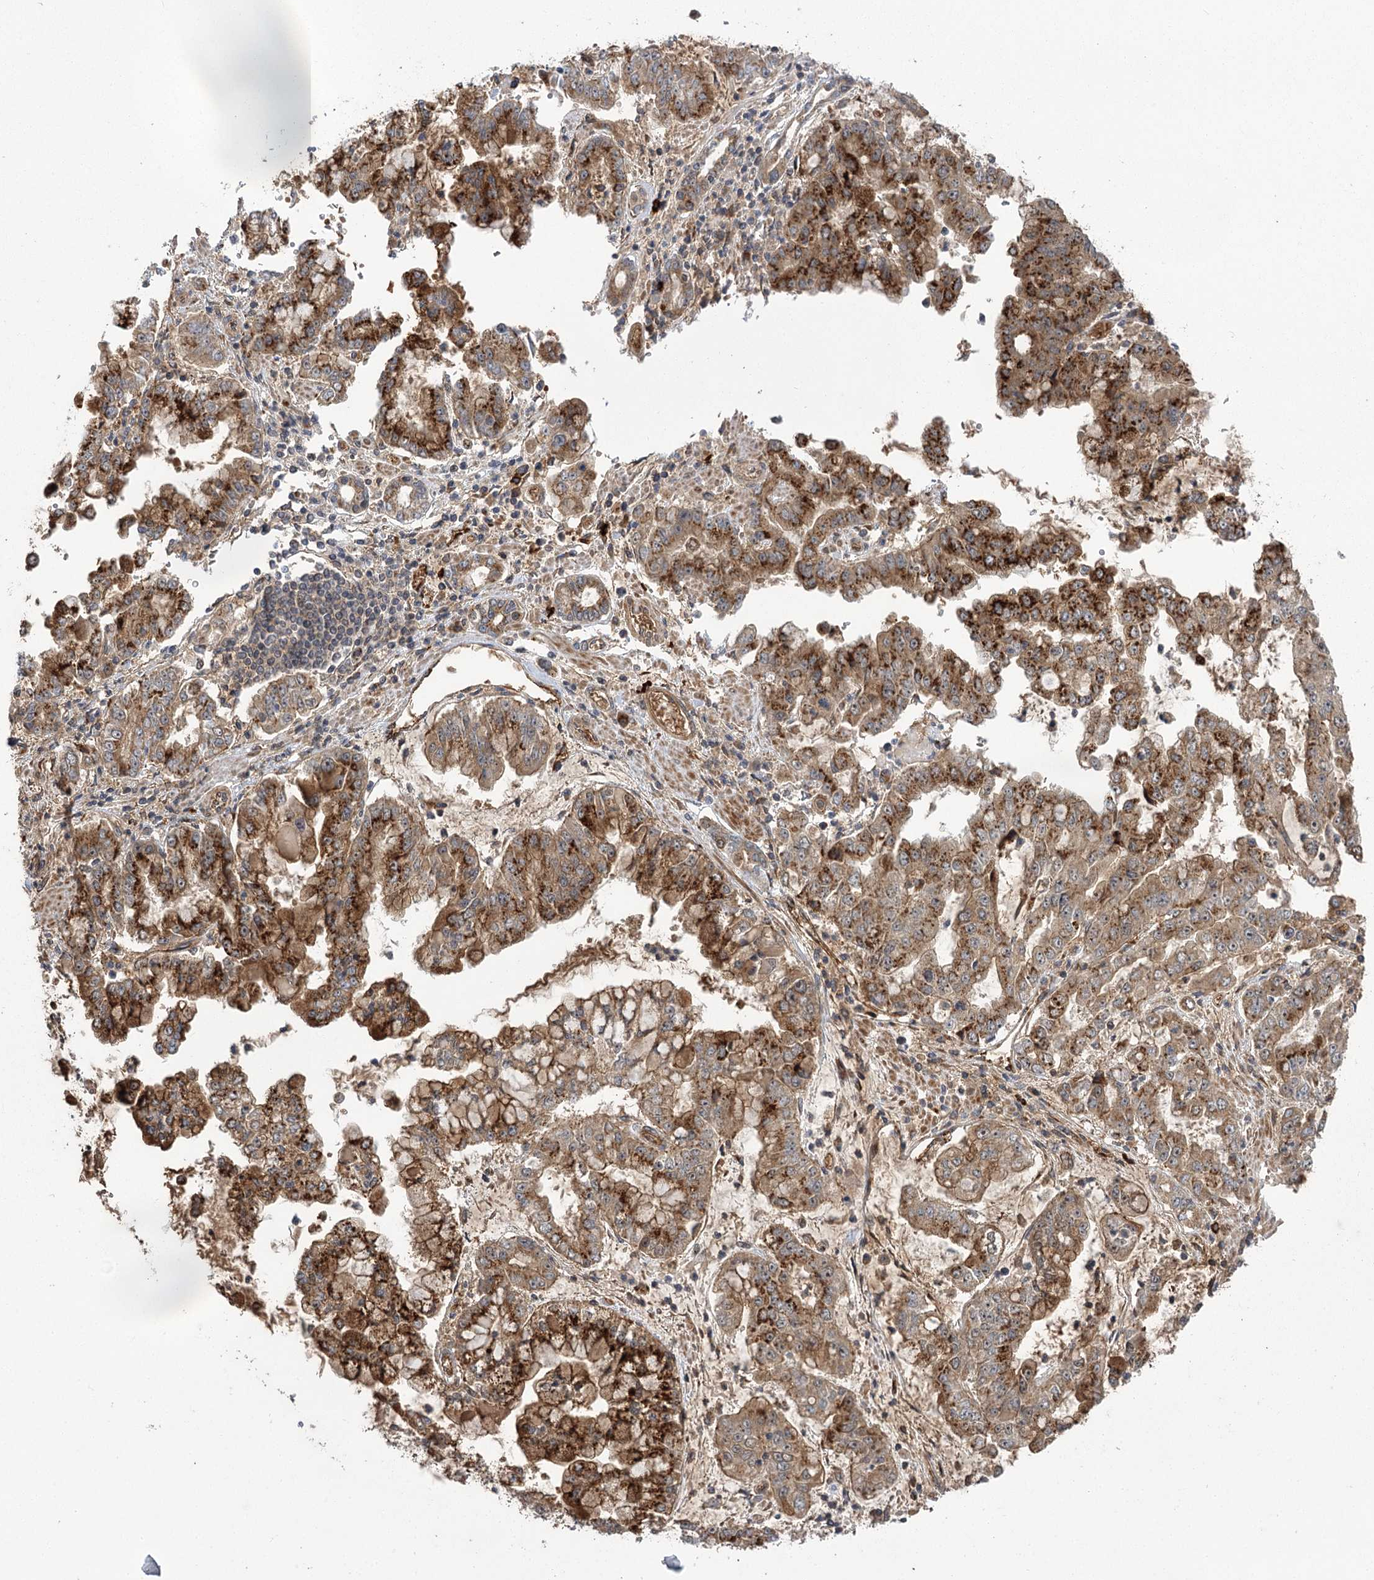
{"staining": {"intensity": "strong", "quantity": ">75%", "location": "cytoplasmic/membranous"}, "tissue": "stomach cancer", "cell_type": "Tumor cells", "image_type": "cancer", "snomed": [{"axis": "morphology", "description": "Adenocarcinoma, NOS"}, {"axis": "topography", "description": "Stomach"}], "caption": "About >75% of tumor cells in human adenocarcinoma (stomach) show strong cytoplasmic/membranous protein positivity as visualized by brown immunohistochemical staining.", "gene": "CARD19", "patient": {"sex": "male", "age": 76}}